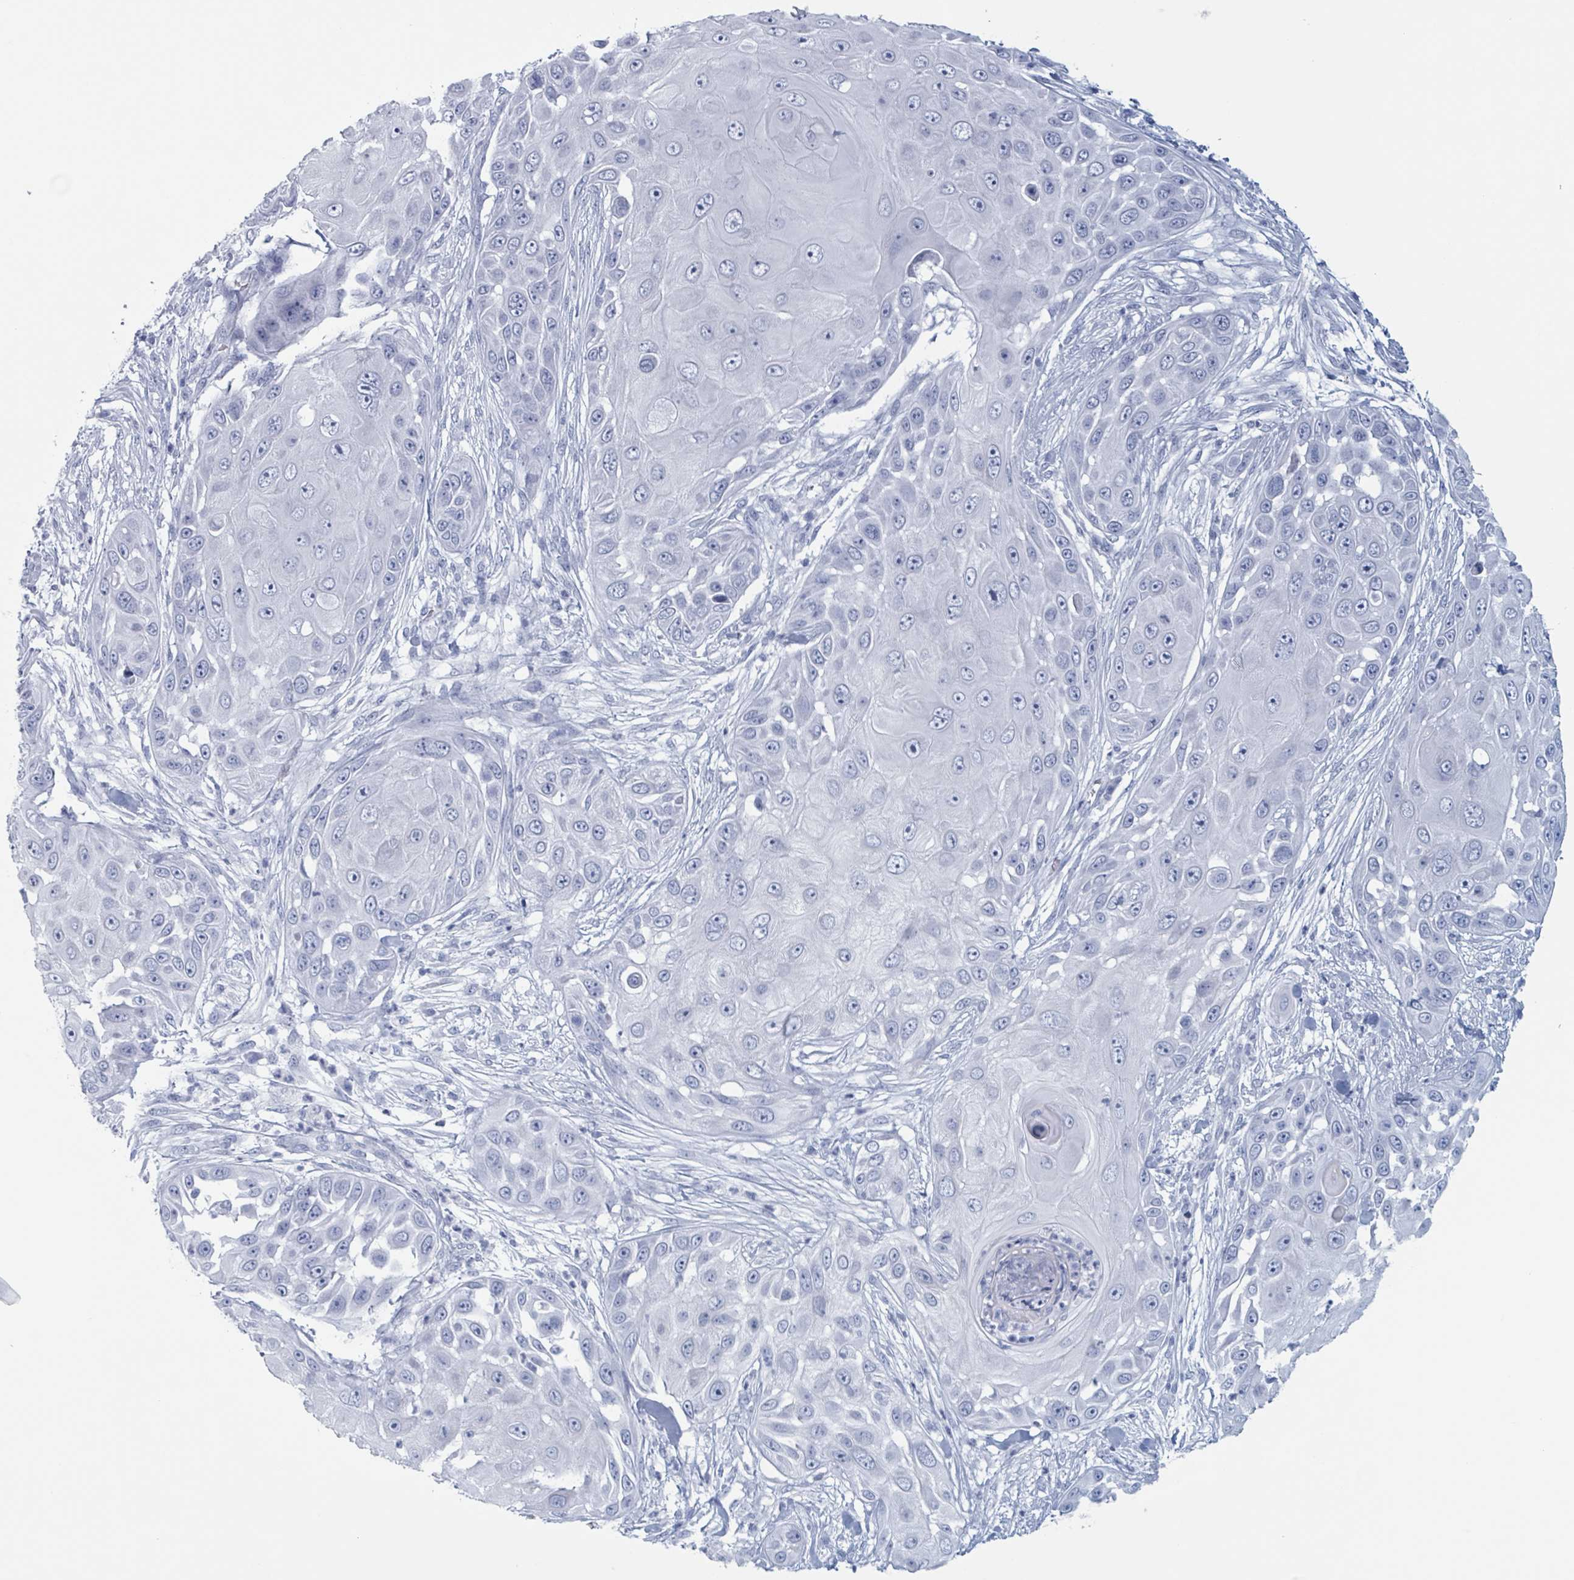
{"staining": {"intensity": "negative", "quantity": "none", "location": "none"}, "tissue": "skin cancer", "cell_type": "Tumor cells", "image_type": "cancer", "snomed": [{"axis": "morphology", "description": "Squamous cell carcinoma, NOS"}, {"axis": "topography", "description": "Skin"}], "caption": "Immunohistochemical staining of human skin squamous cell carcinoma displays no significant positivity in tumor cells.", "gene": "KLK4", "patient": {"sex": "female", "age": 44}}